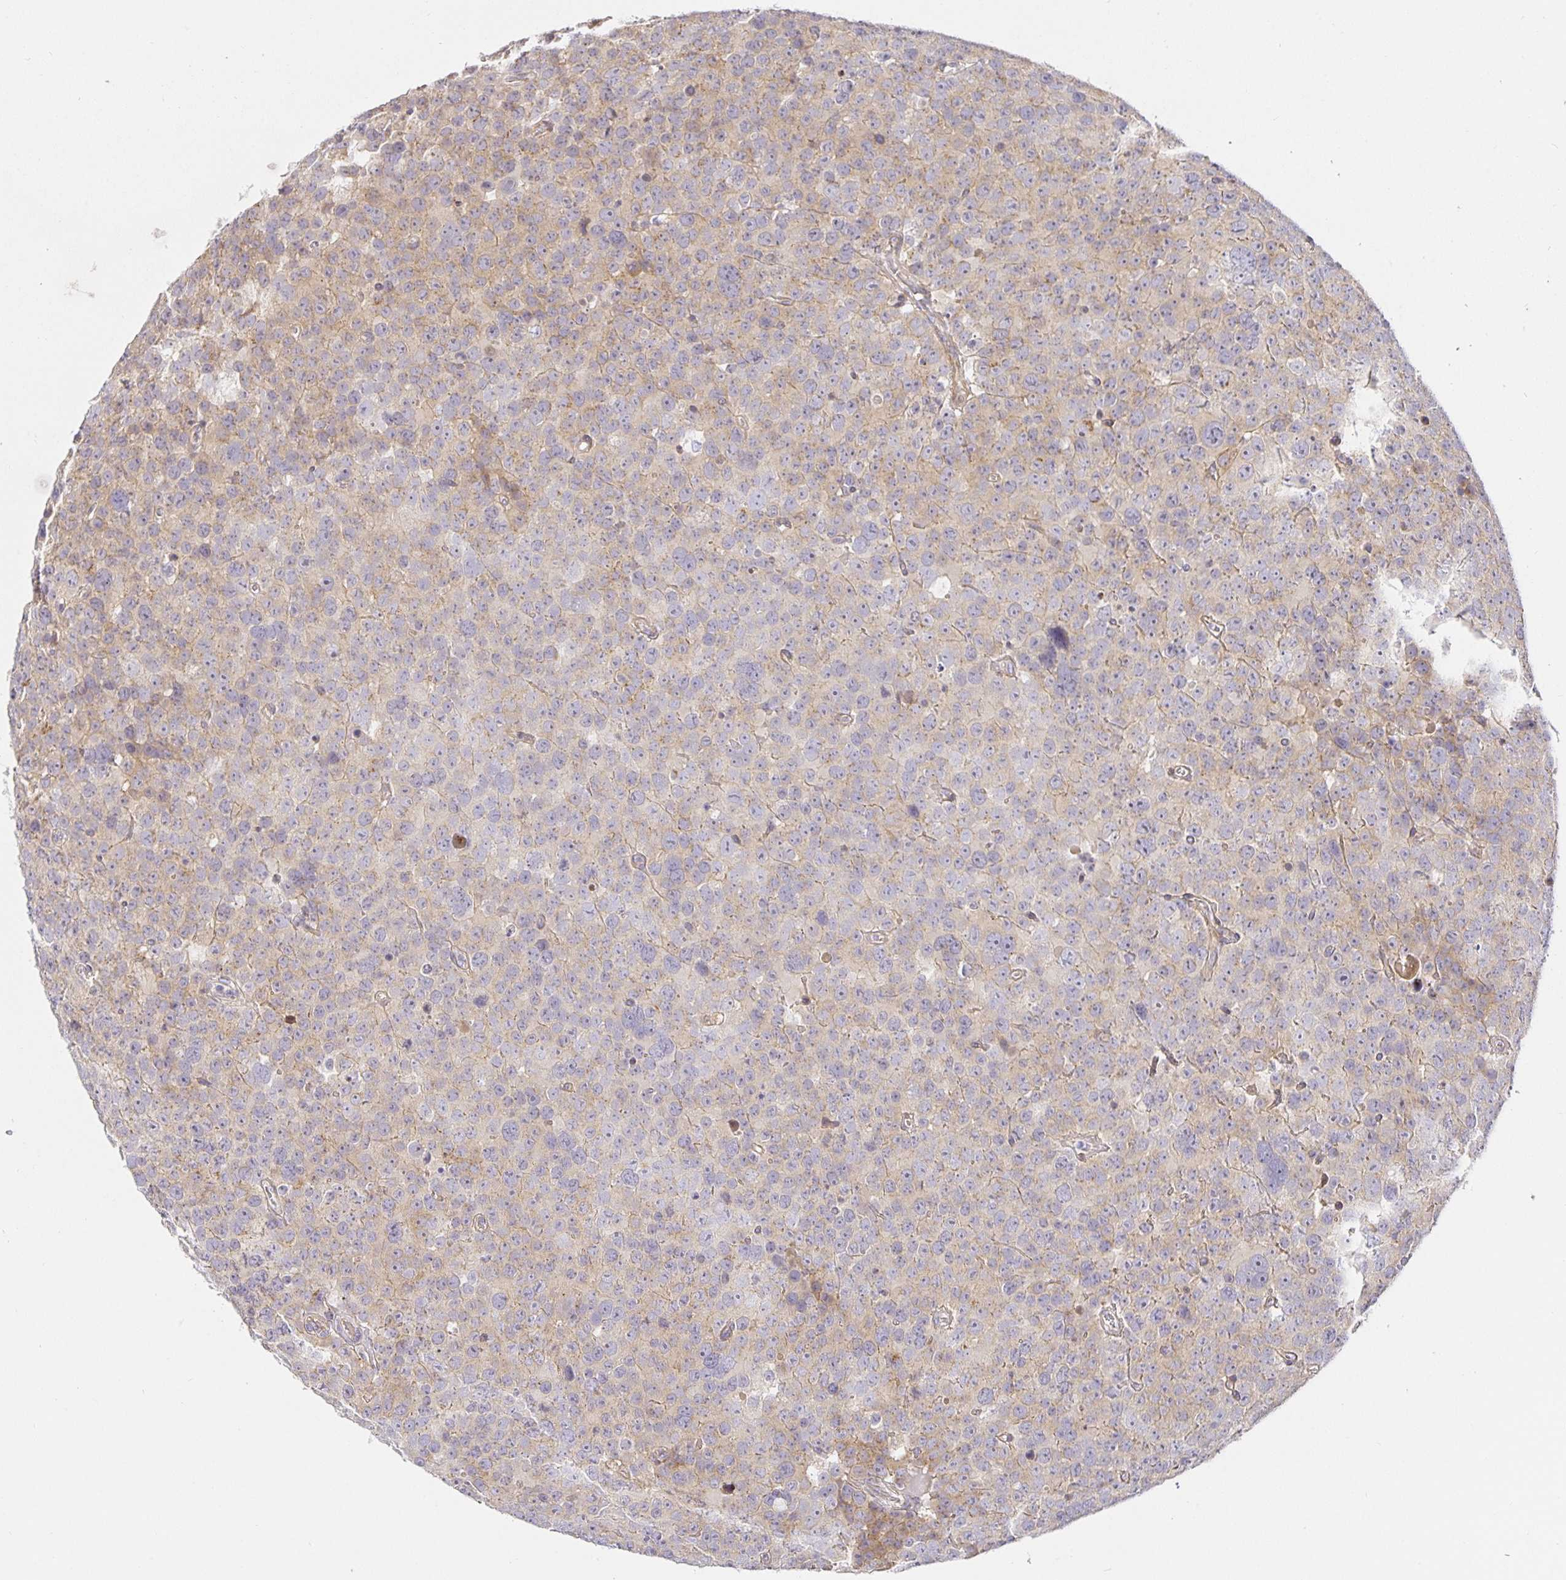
{"staining": {"intensity": "weak", "quantity": "25%-75%", "location": "cytoplasmic/membranous"}, "tissue": "testis cancer", "cell_type": "Tumor cells", "image_type": "cancer", "snomed": [{"axis": "morphology", "description": "Seminoma, NOS"}, {"axis": "topography", "description": "Testis"}], "caption": "Brown immunohistochemical staining in testis cancer (seminoma) exhibits weak cytoplasmic/membranous positivity in approximately 25%-75% of tumor cells.", "gene": "TJP3", "patient": {"sex": "male", "age": 71}}